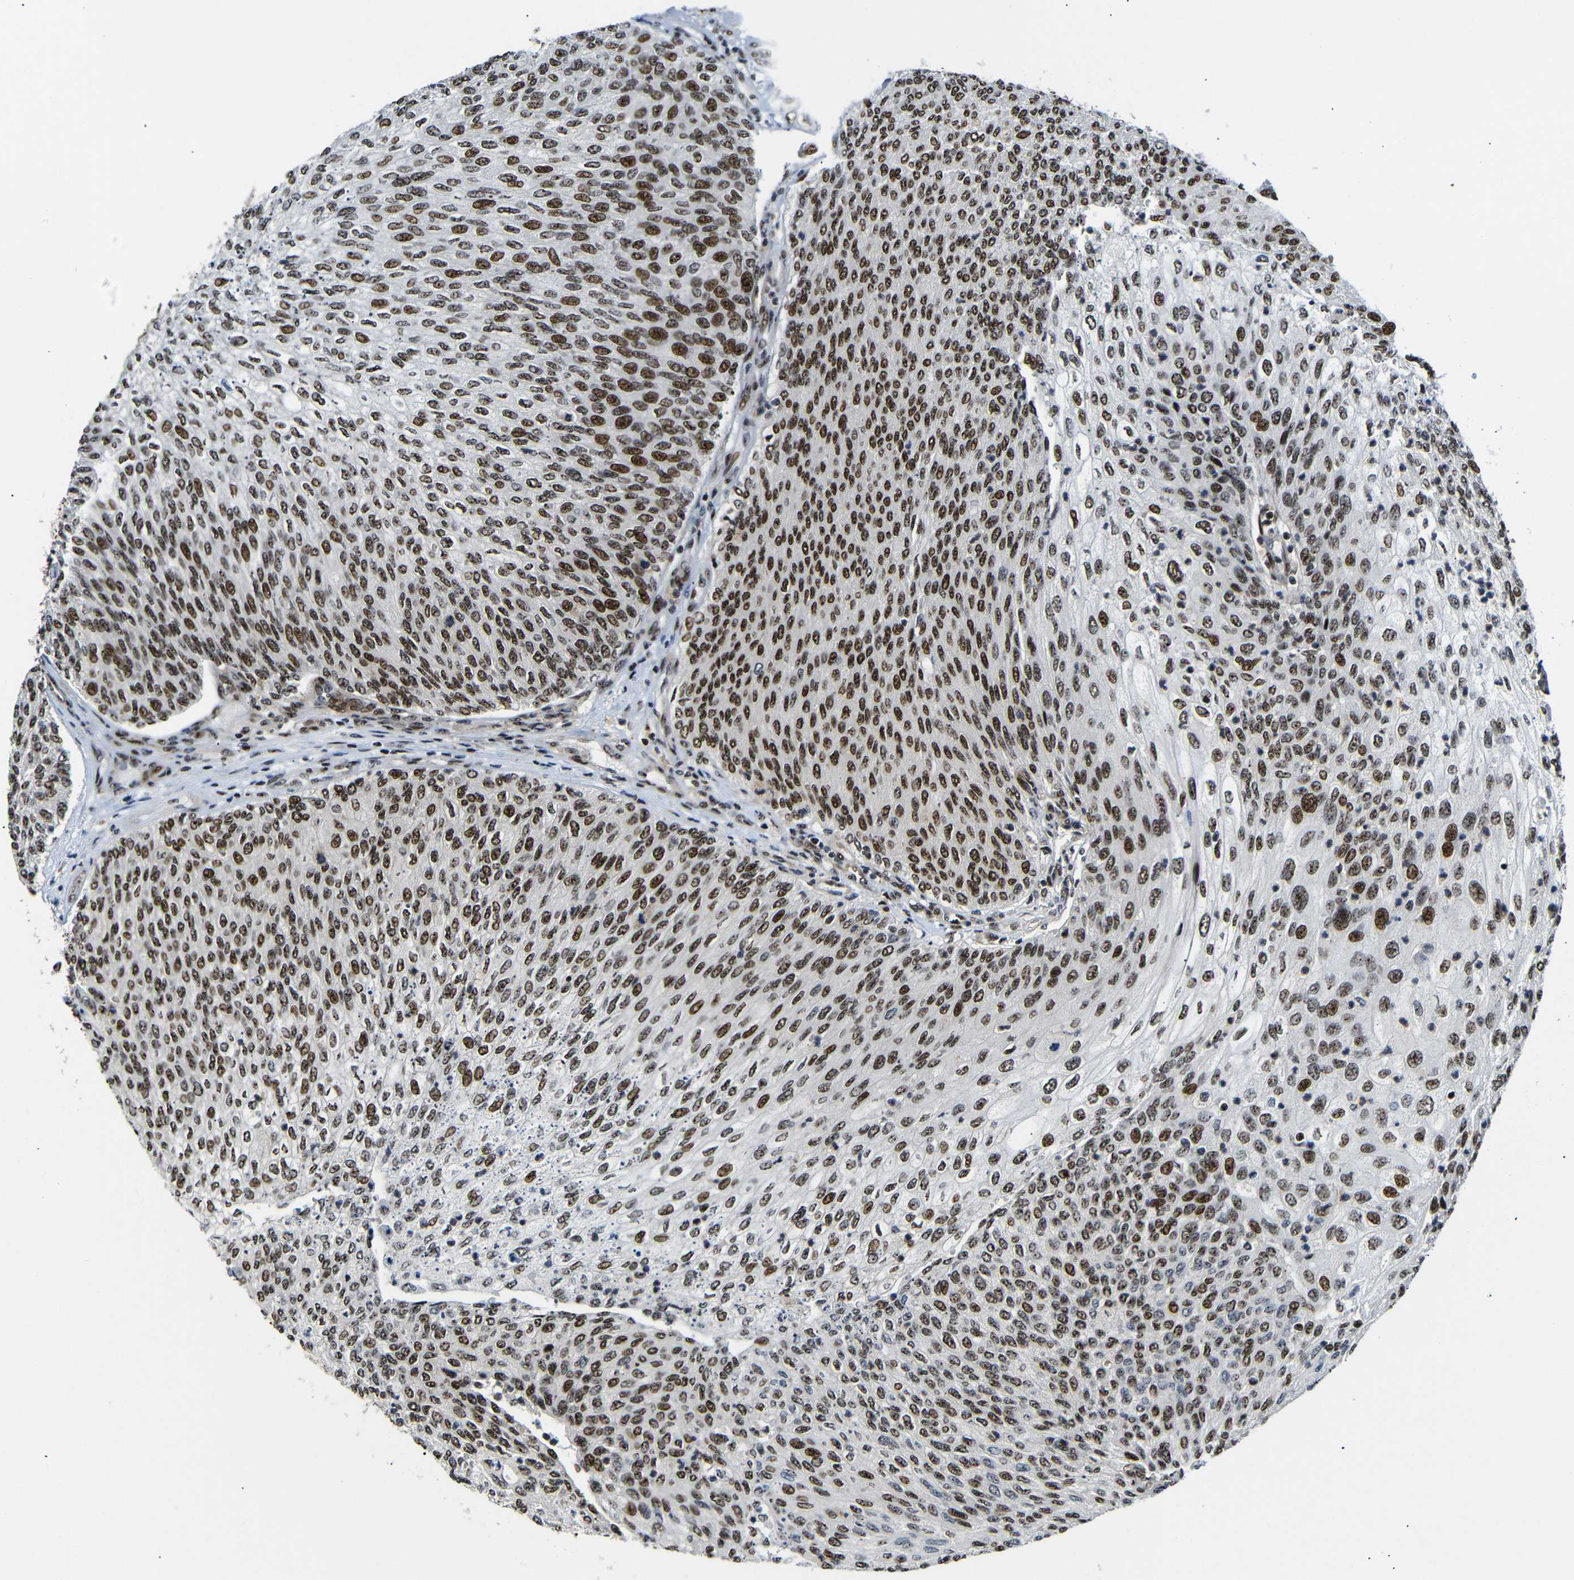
{"staining": {"intensity": "strong", "quantity": ">75%", "location": "nuclear"}, "tissue": "urothelial cancer", "cell_type": "Tumor cells", "image_type": "cancer", "snomed": [{"axis": "morphology", "description": "Urothelial carcinoma, Low grade"}, {"axis": "topography", "description": "Urinary bladder"}], "caption": "Immunohistochemistry (IHC) of human low-grade urothelial carcinoma reveals high levels of strong nuclear expression in about >75% of tumor cells.", "gene": "SETDB2", "patient": {"sex": "female", "age": 79}}